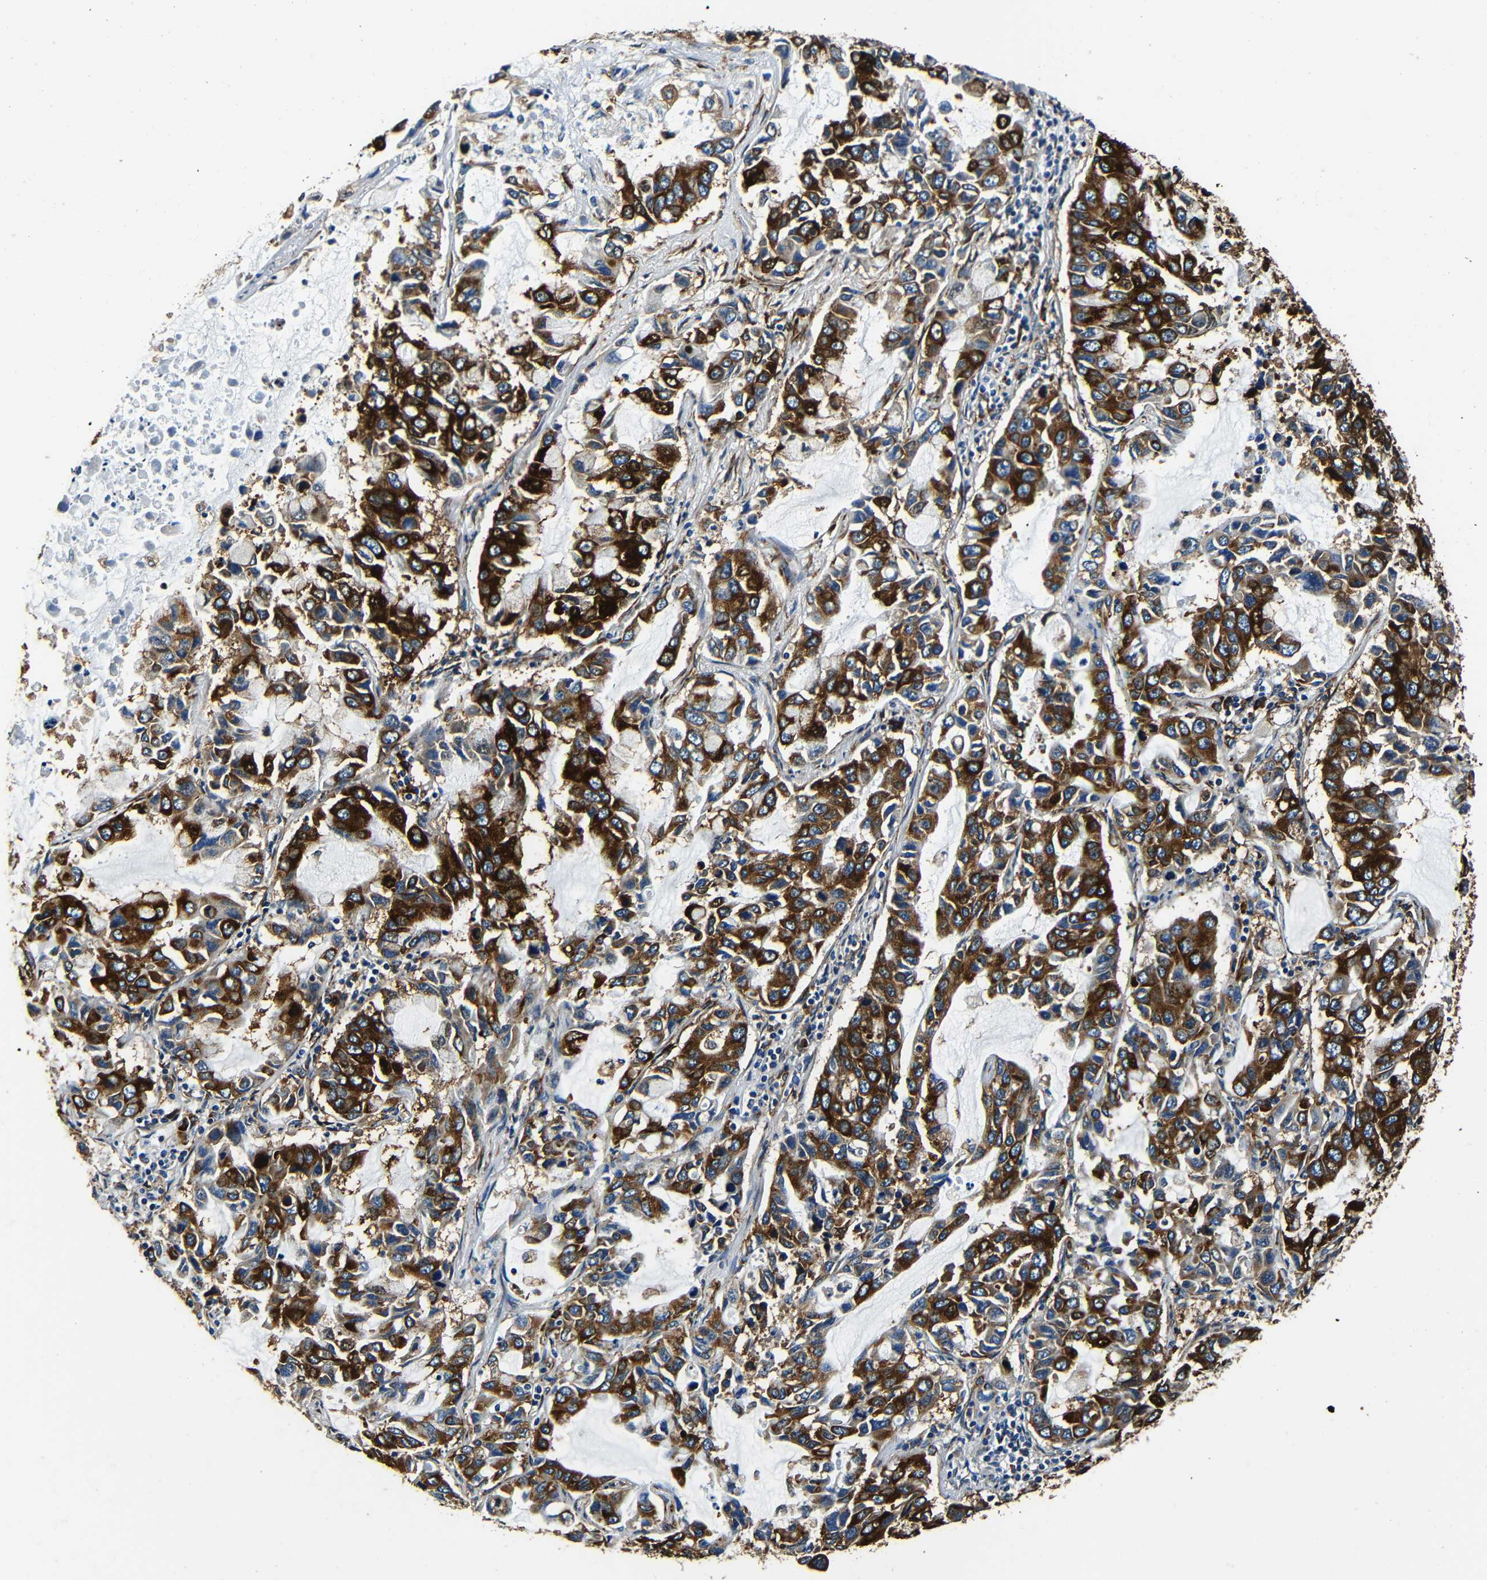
{"staining": {"intensity": "strong", "quantity": ">75%", "location": "cytoplasmic/membranous"}, "tissue": "lung cancer", "cell_type": "Tumor cells", "image_type": "cancer", "snomed": [{"axis": "morphology", "description": "Adenocarcinoma, NOS"}, {"axis": "topography", "description": "Lung"}], "caption": "Approximately >75% of tumor cells in human adenocarcinoma (lung) reveal strong cytoplasmic/membranous protein expression as visualized by brown immunohistochemical staining.", "gene": "RRBP1", "patient": {"sex": "male", "age": 64}}